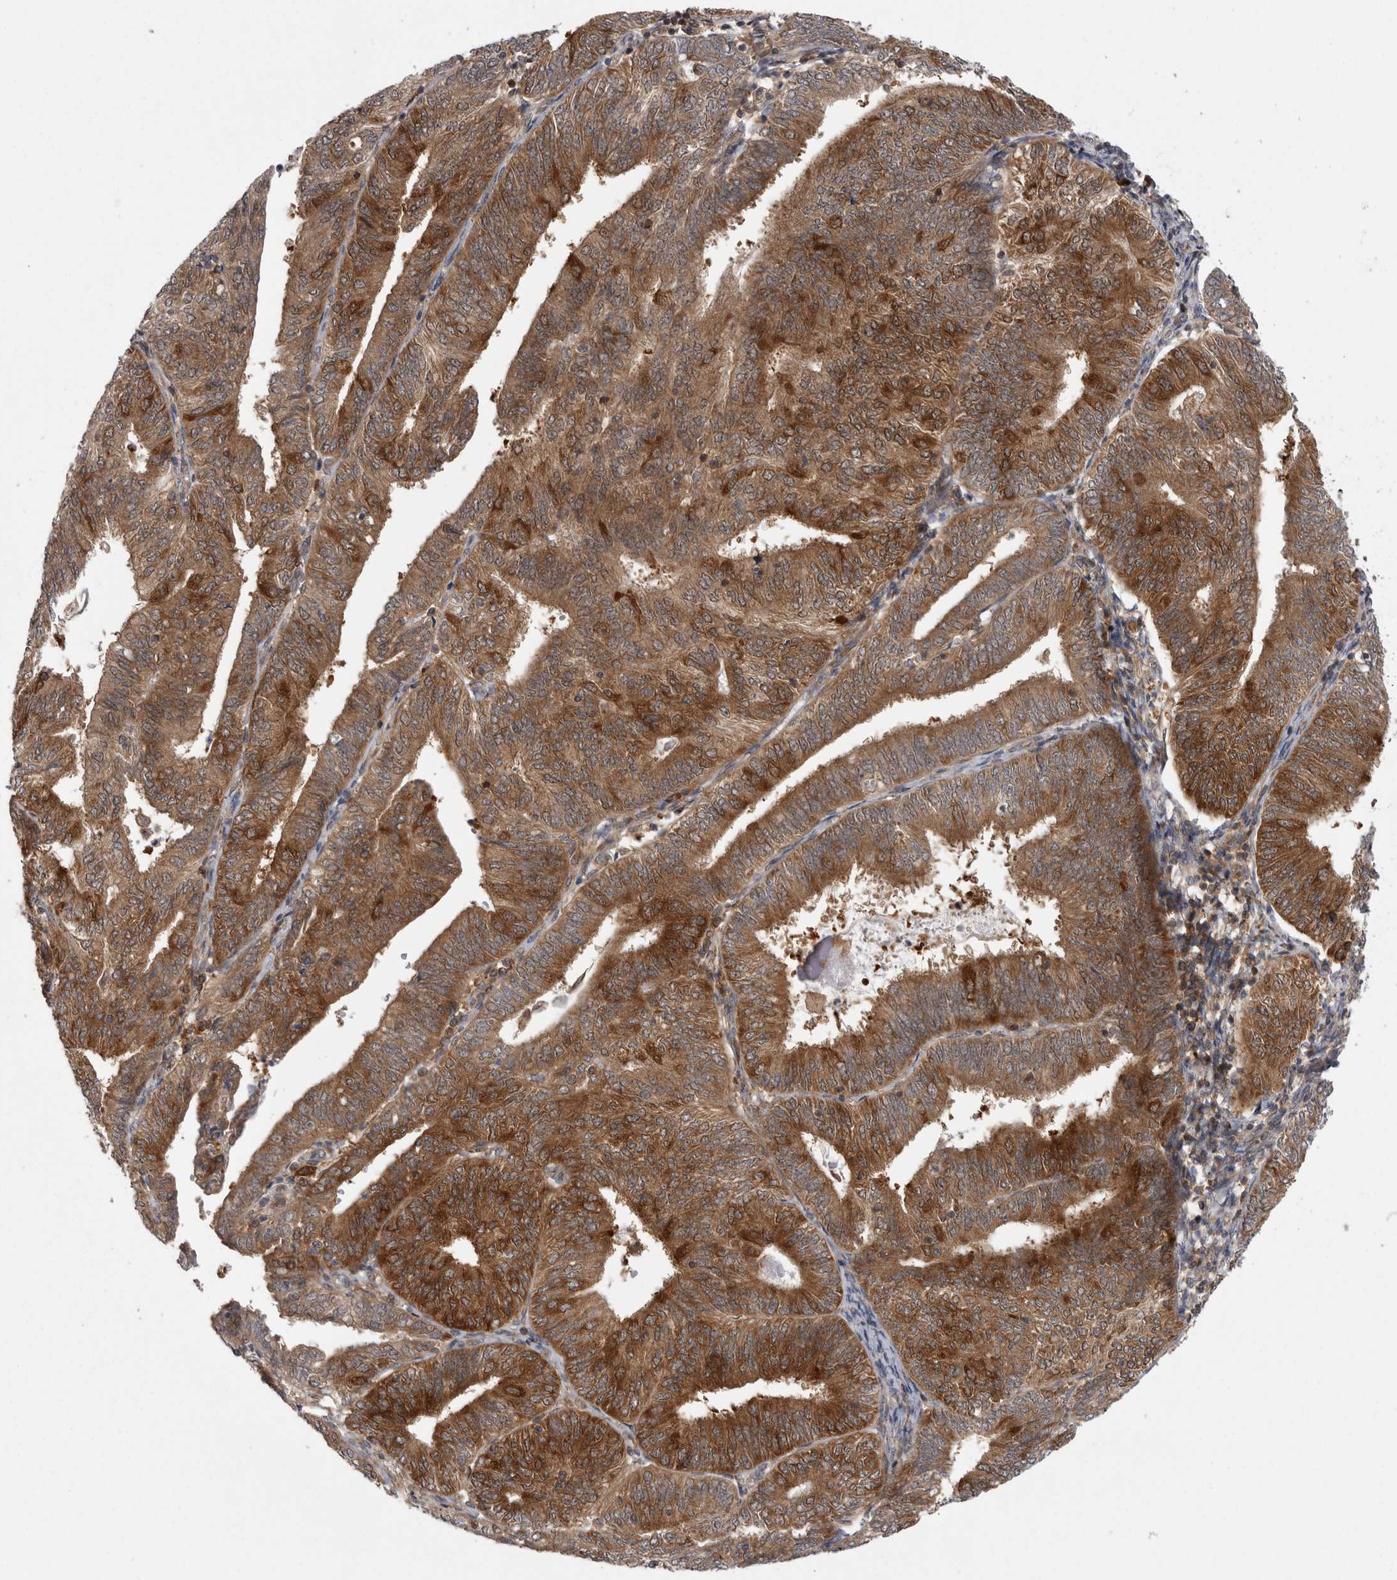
{"staining": {"intensity": "moderate", "quantity": ">75%", "location": "cytoplasmic/membranous,nuclear"}, "tissue": "endometrial cancer", "cell_type": "Tumor cells", "image_type": "cancer", "snomed": [{"axis": "morphology", "description": "Adenocarcinoma, NOS"}, {"axis": "topography", "description": "Endometrium"}], "caption": "Immunohistochemical staining of human endometrial adenocarcinoma reveals moderate cytoplasmic/membranous and nuclear protein positivity in about >75% of tumor cells.", "gene": "CACYBP", "patient": {"sex": "female", "age": 58}}